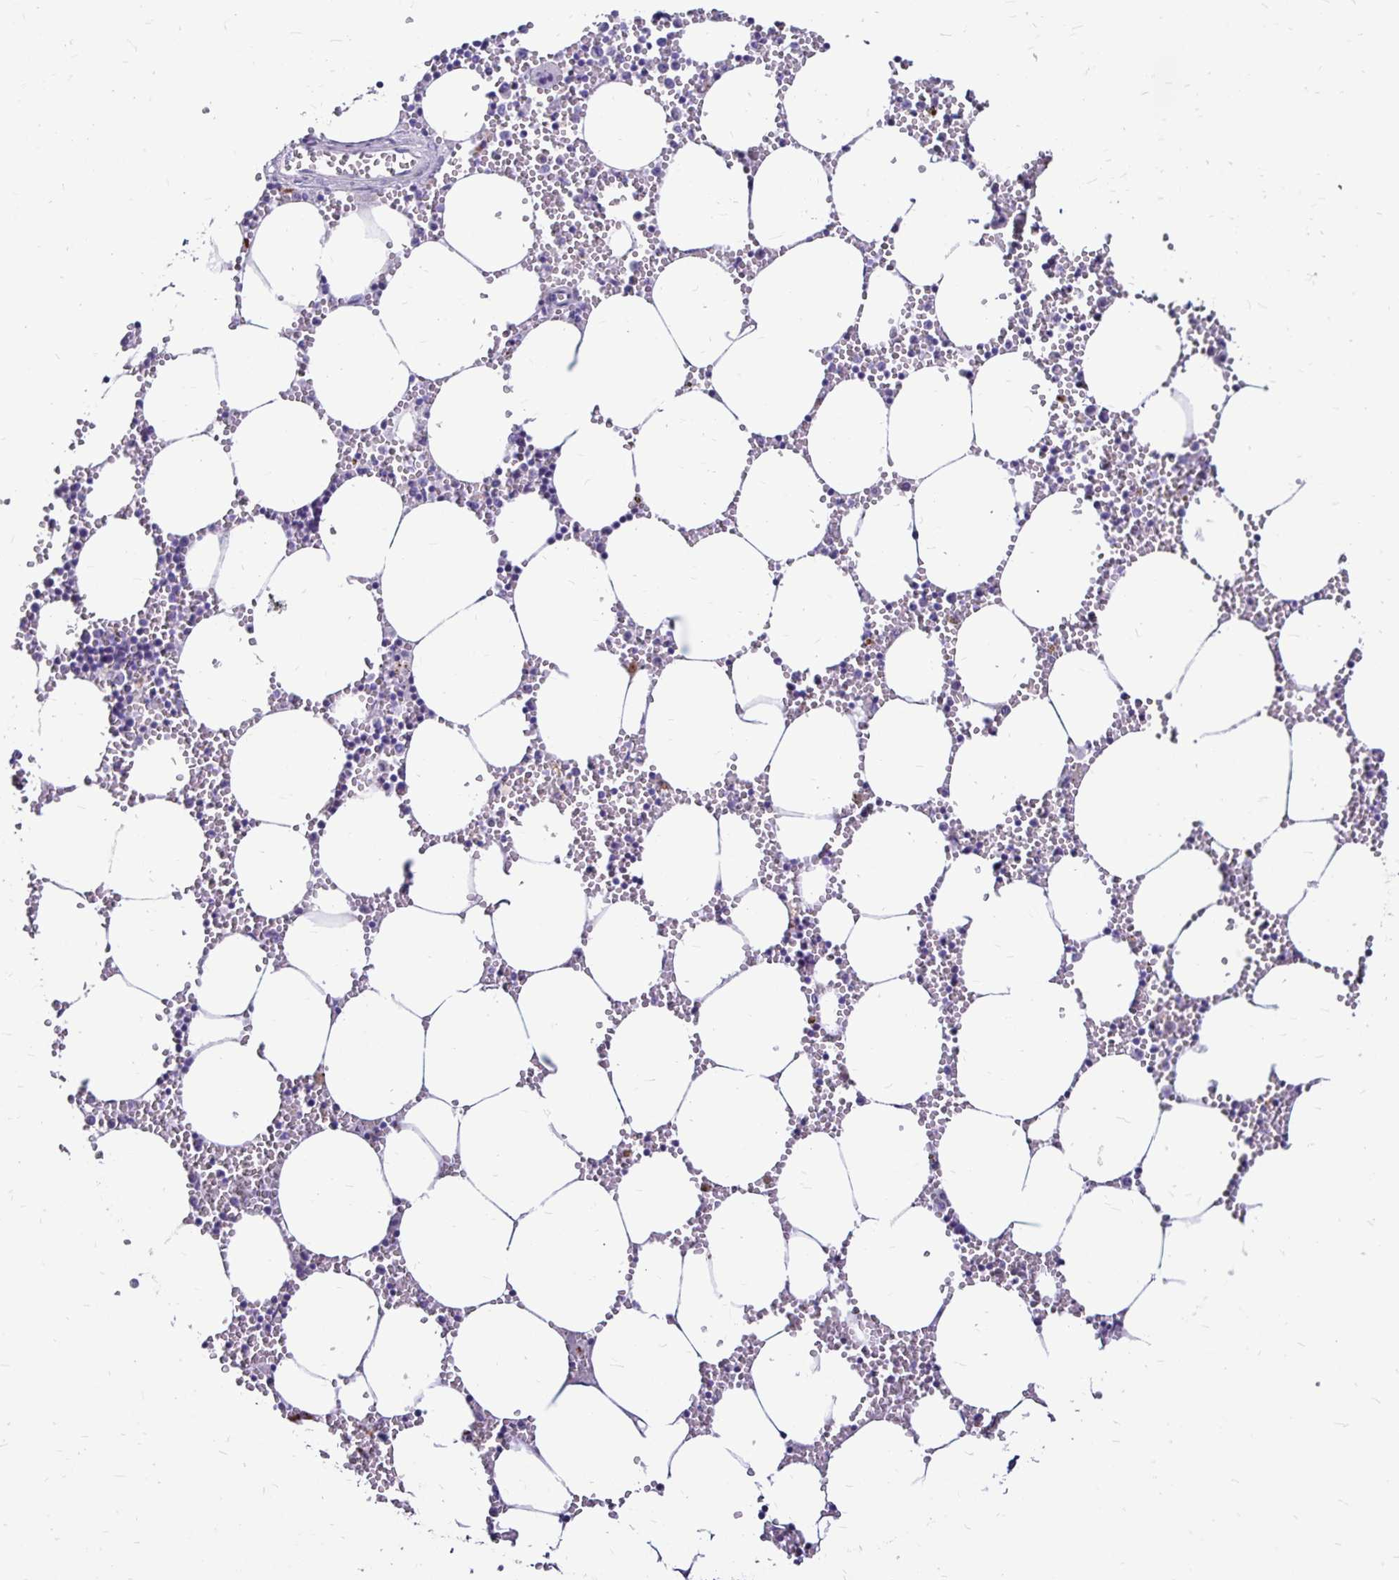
{"staining": {"intensity": "negative", "quantity": "none", "location": "none"}, "tissue": "bone marrow", "cell_type": "Hematopoietic cells", "image_type": "normal", "snomed": [{"axis": "morphology", "description": "Normal tissue, NOS"}, {"axis": "topography", "description": "Bone marrow"}], "caption": "This histopathology image is of benign bone marrow stained with immunohistochemistry (IHC) to label a protein in brown with the nuclei are counter-stained blue. There is no expression in hematopoietic cells.", "gene": "EVPL", "patient": {"sex": "male", "age": 54}}